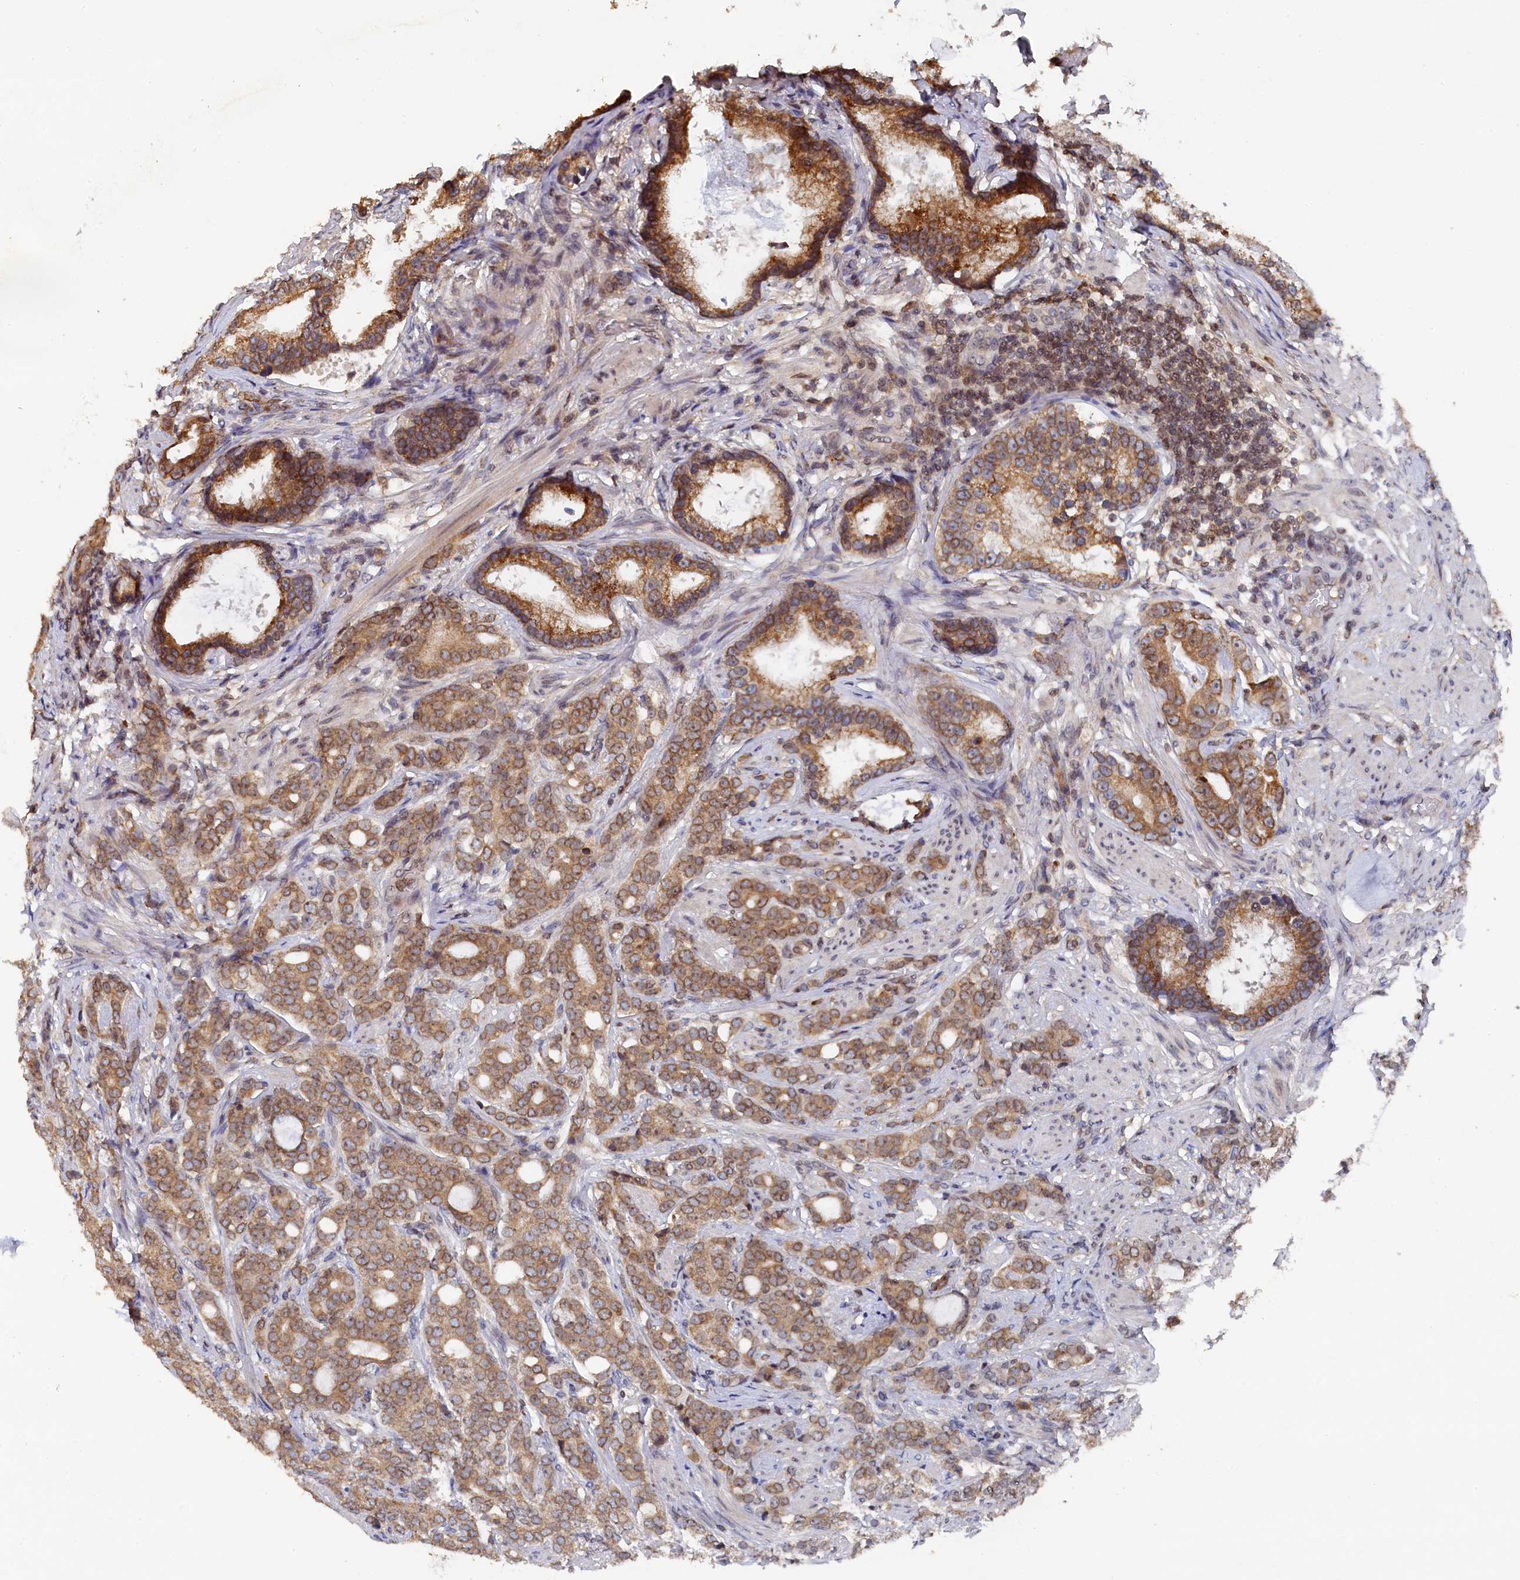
{"staining": {"intensity": "moderate", "quantity": ">75%", "location": "cytoplasmic/membranous"}, "tissue": "prostate cancer", "cell_type": "Tumor cells", "image_type": "cancer", "snomed": [{"axis": "morphology", "description": "Adenocarcinoma, Low grade"}, {"axis": "topography", "description": "Prostate"}], "caption": "Immunohistochemical staining of human prostate adenocarcinoma (low-grade) displays medium levels of moderate cytoplasmic/membranous protein positivity in approximately >75% of tumor cells.", "gene": "ANKEF1", "patient": {"sex": "male", "age": 71}}